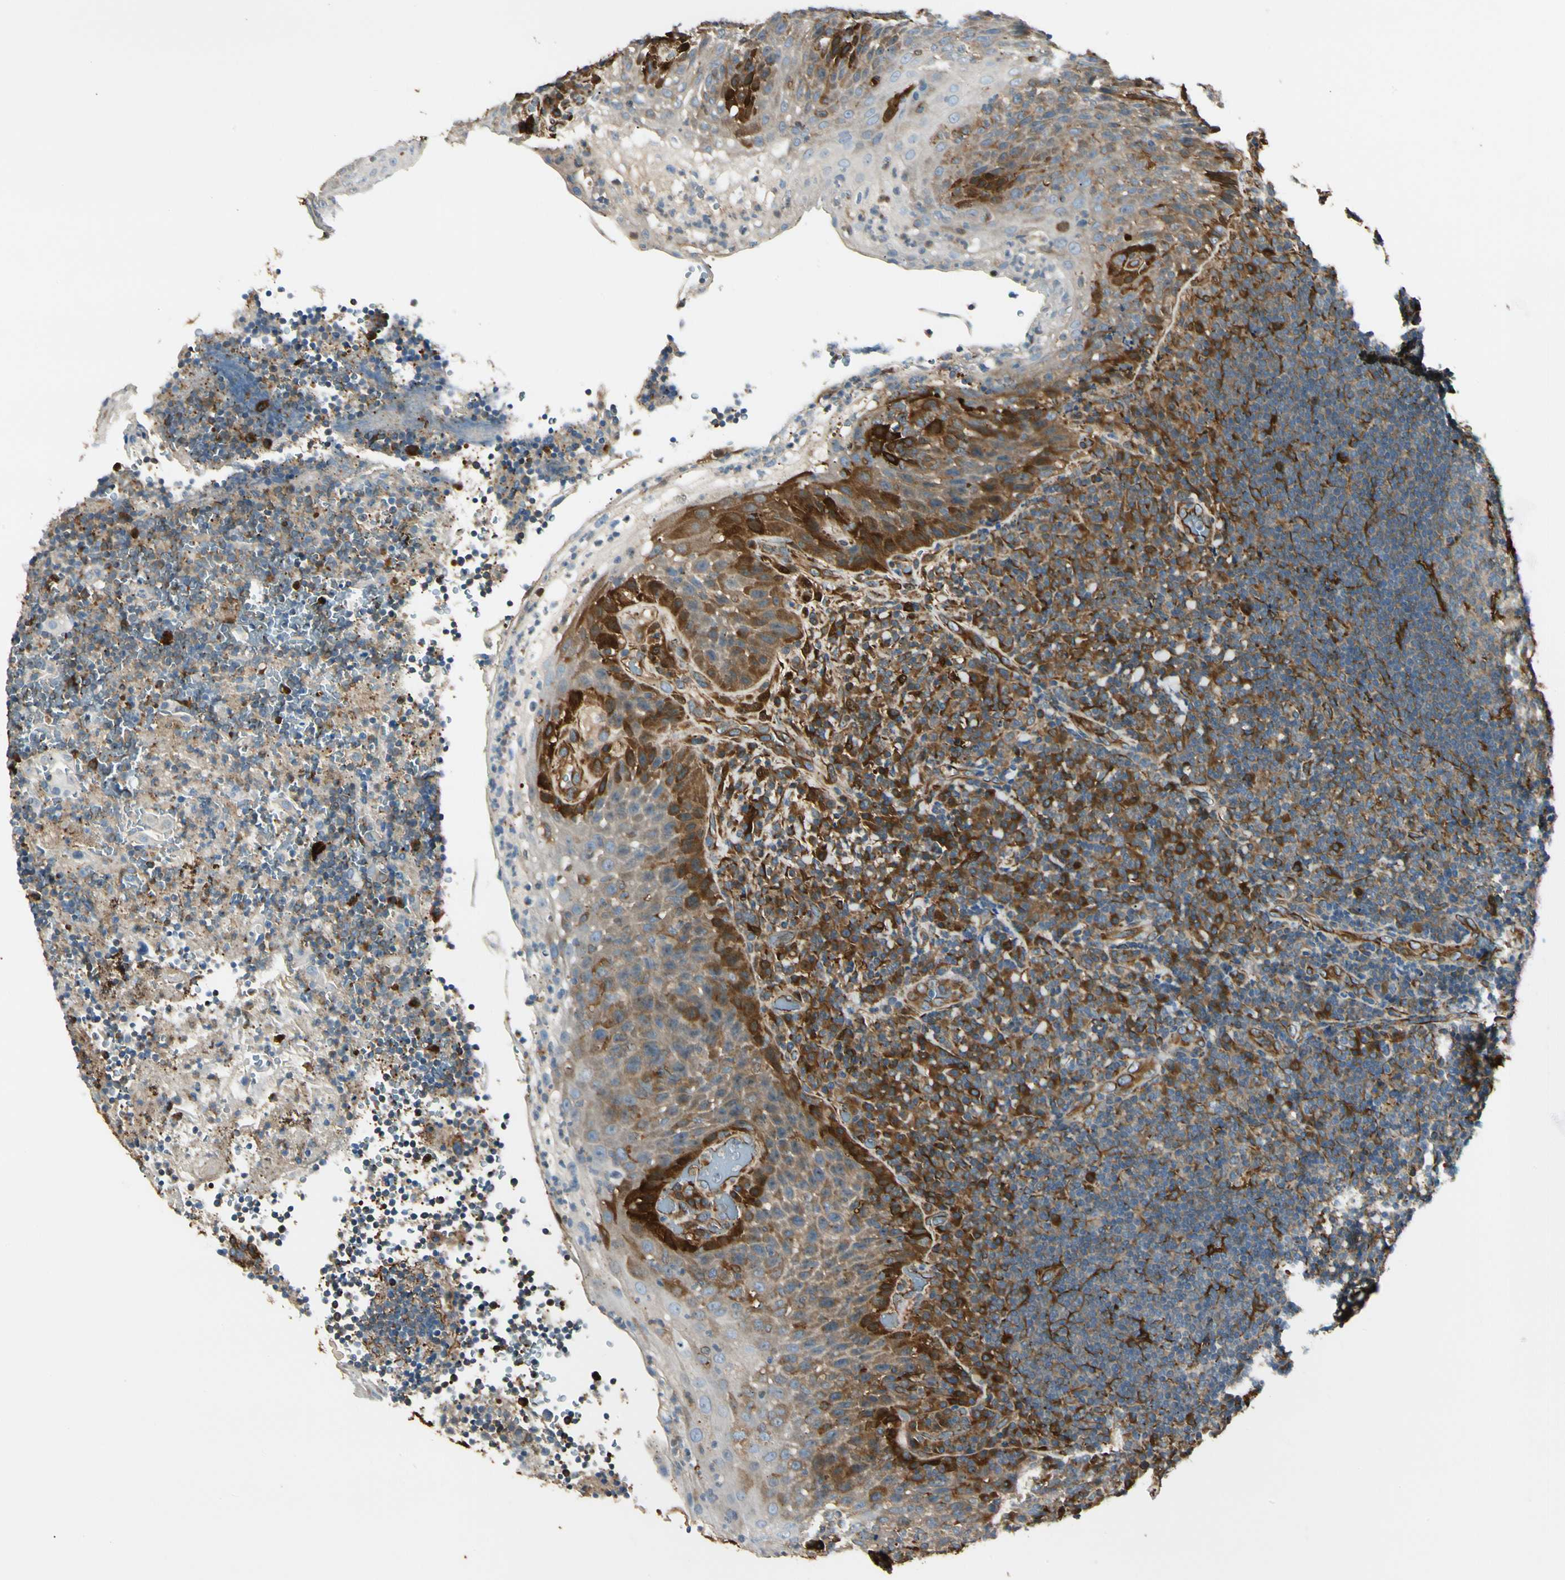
{"staining": {"intensity": "strong", "quantity": "<25%", "location": "cytoplasmic/membranous"}, "tissue": "lymphoma", "cell_type": "Tumor cells", "image_type": "cancer", "snomed": [{"axis": "morphology", "description": "Malignant lymphoma, non-Hodgkin's type, High grade"}, {"axis": "topography", "description": "Tonsil"}], "caption": "Lymphoma stained with immunohistochemistry (IHC) exhibits strong cytoplasmic/membranous expression in about <25% of tumor cells.", "gene": "FTH1", "patient": {"sex": "female", "age": 36}}